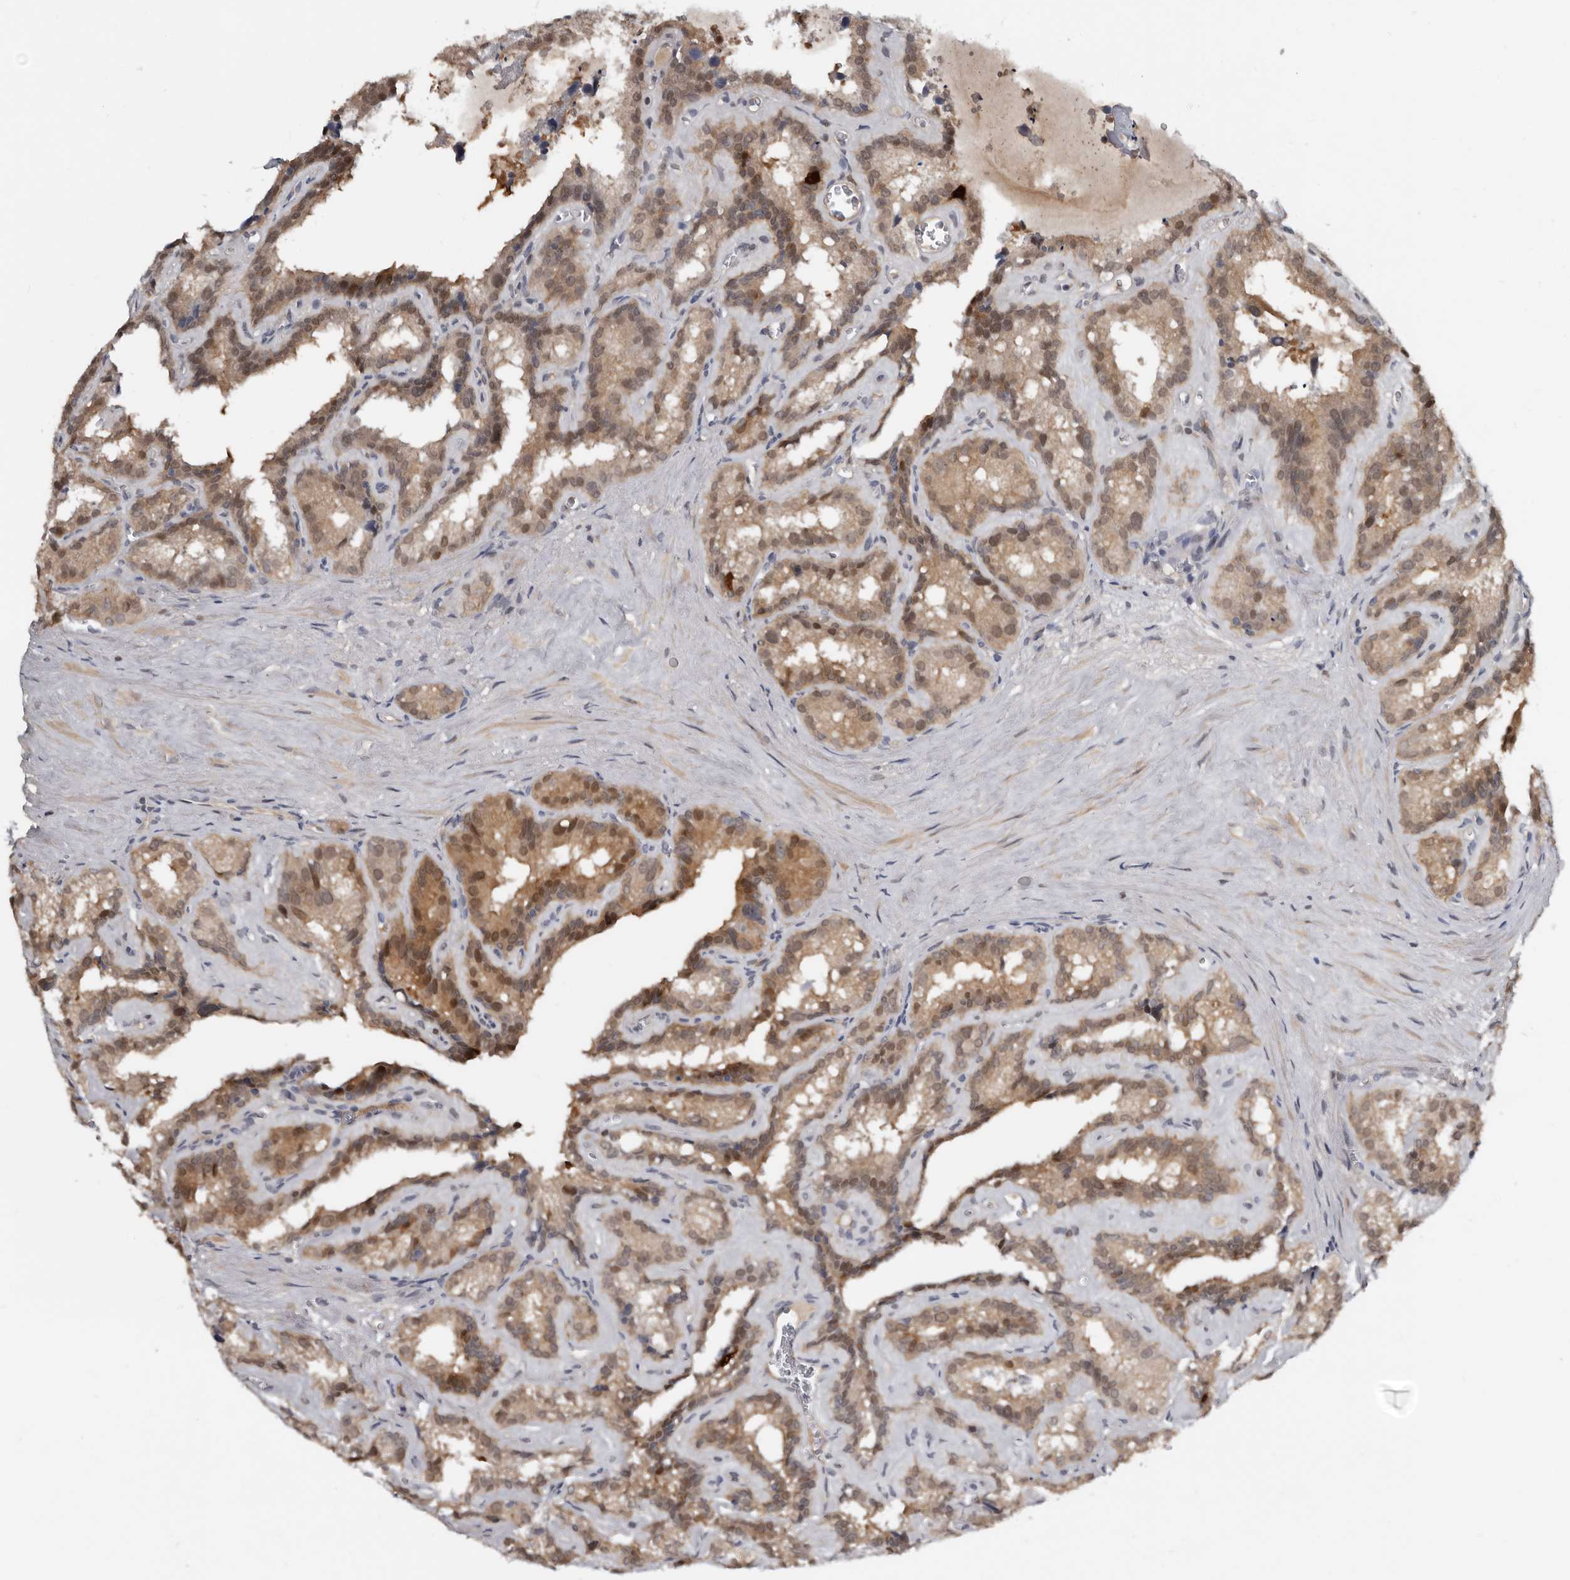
{"staining": {"intensity": "moderate", "quantity": ">75%", "location": "cytoplasmic/membranous,nuclear"}, "tissue": "seminal vesicle", "cell_type": "Glandular cells", "image_type": "normal", "snomed": [{"axis": "morphology", "description": "Normal tissue, NOS"}, {"axis": "topography", "description": "Prostate"}, {"axis": "topography", "description": "Seminal veicle"}], "caption": "The immunohistochemical stain highlights moderate cytoplasmic/membranous,nuclear expression in glandular cells of normal seminal vesicle. (DAB IHC with brightfield microscopy, high magnification).", "gene": "RBKS", "patient": {"sex": "male", "age": 59}}